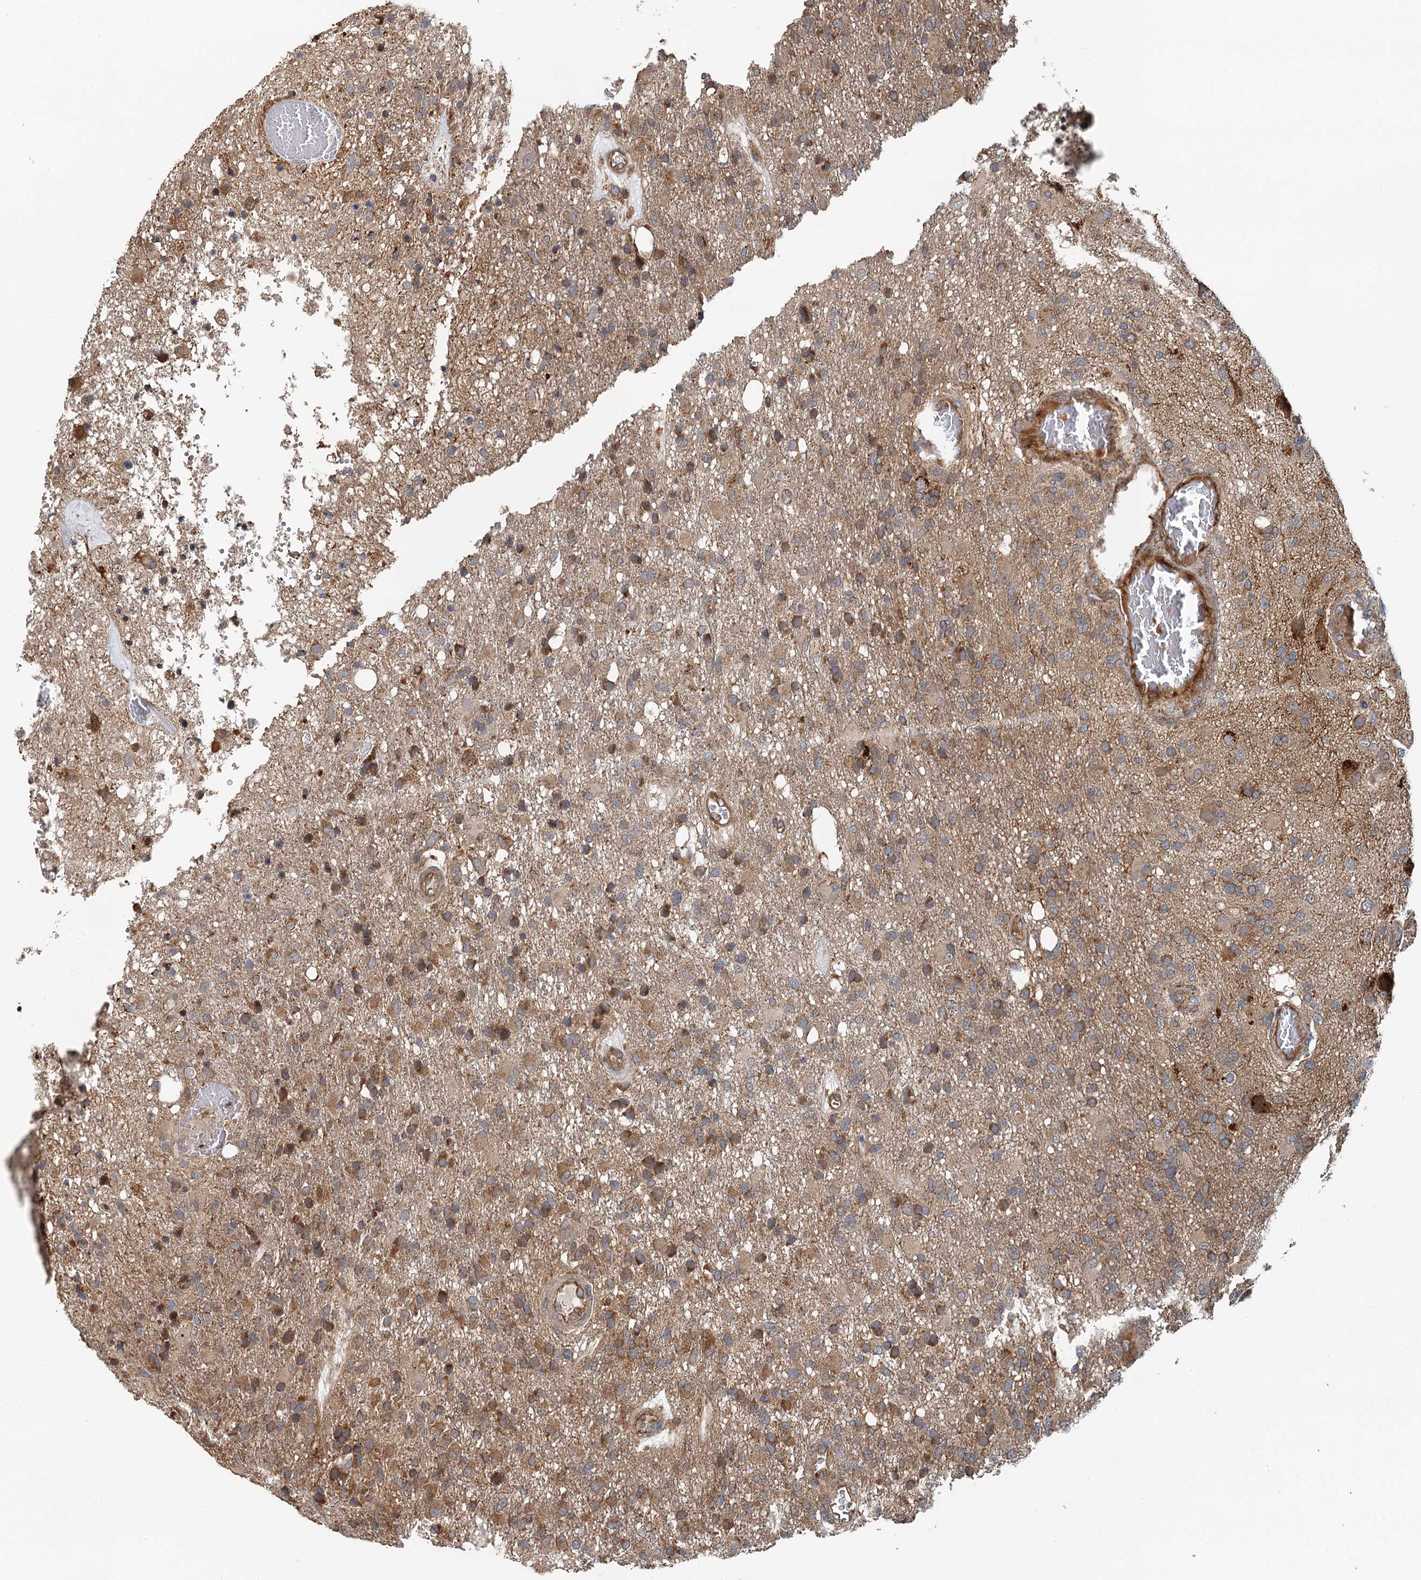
{"staining": {"intensity": "strong", "quantity": "25%-75%", "location": "cytoplasmic/membranous"}, "tissue": "glioma", "cell_type": "Tumor cells", "image_type": "cancer", "snomed": [{"axis": "morphology", "description": "Glioma, malignant, High grade"}, {"axis": "topography", "description": "Brain"}], "caption": "The immunohistochemical stain shows strong cytoplasmic/membranous expression in tumor cells of glioma tissue.", "gene": "LRRK2", "patient": {"sex": "female", "age": 74}}